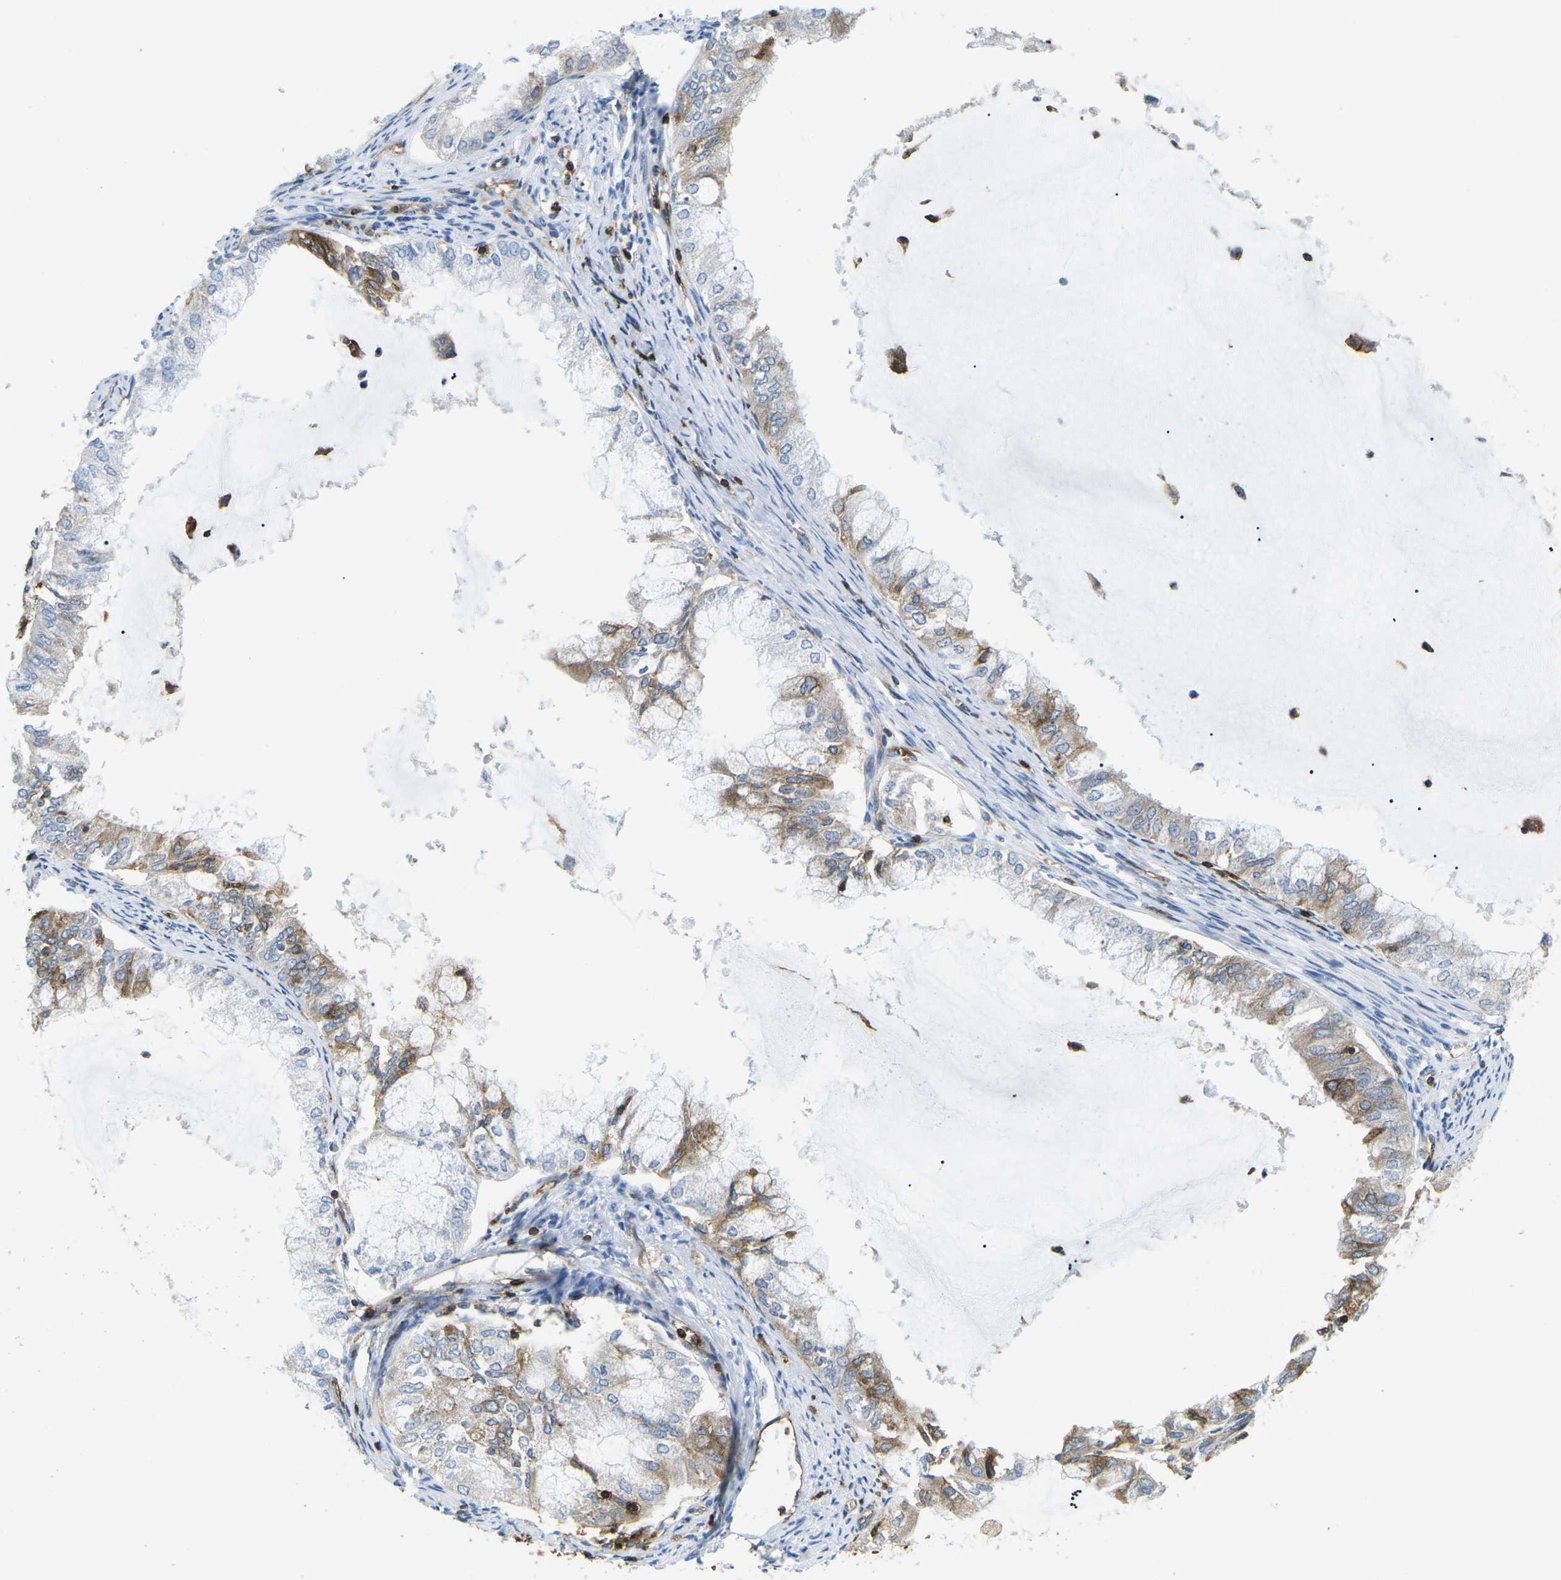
{"staining": {"intensity": "strong", "quantity": "<25%", "location": "cytoplasmic/membranous"}, "tissue": "endometrial cancer", "cell_type": "Tumor cells", "image_type": "cancer", "snomed": [{"axis": "morphology", "description": "Adenocarcinoma, NOS"}, {"axis": "topography", "description": "Endometrium"}], "caption": "This micrograph reveals immunohistochemistry staining of human endometrial cancer (adenocarcinoma), with medium strong cytoplasmic/membranous positivity in about <25% of tumor cells.", "gene": "HLA-B", "patient": {"sex": "female", "age": 86}}